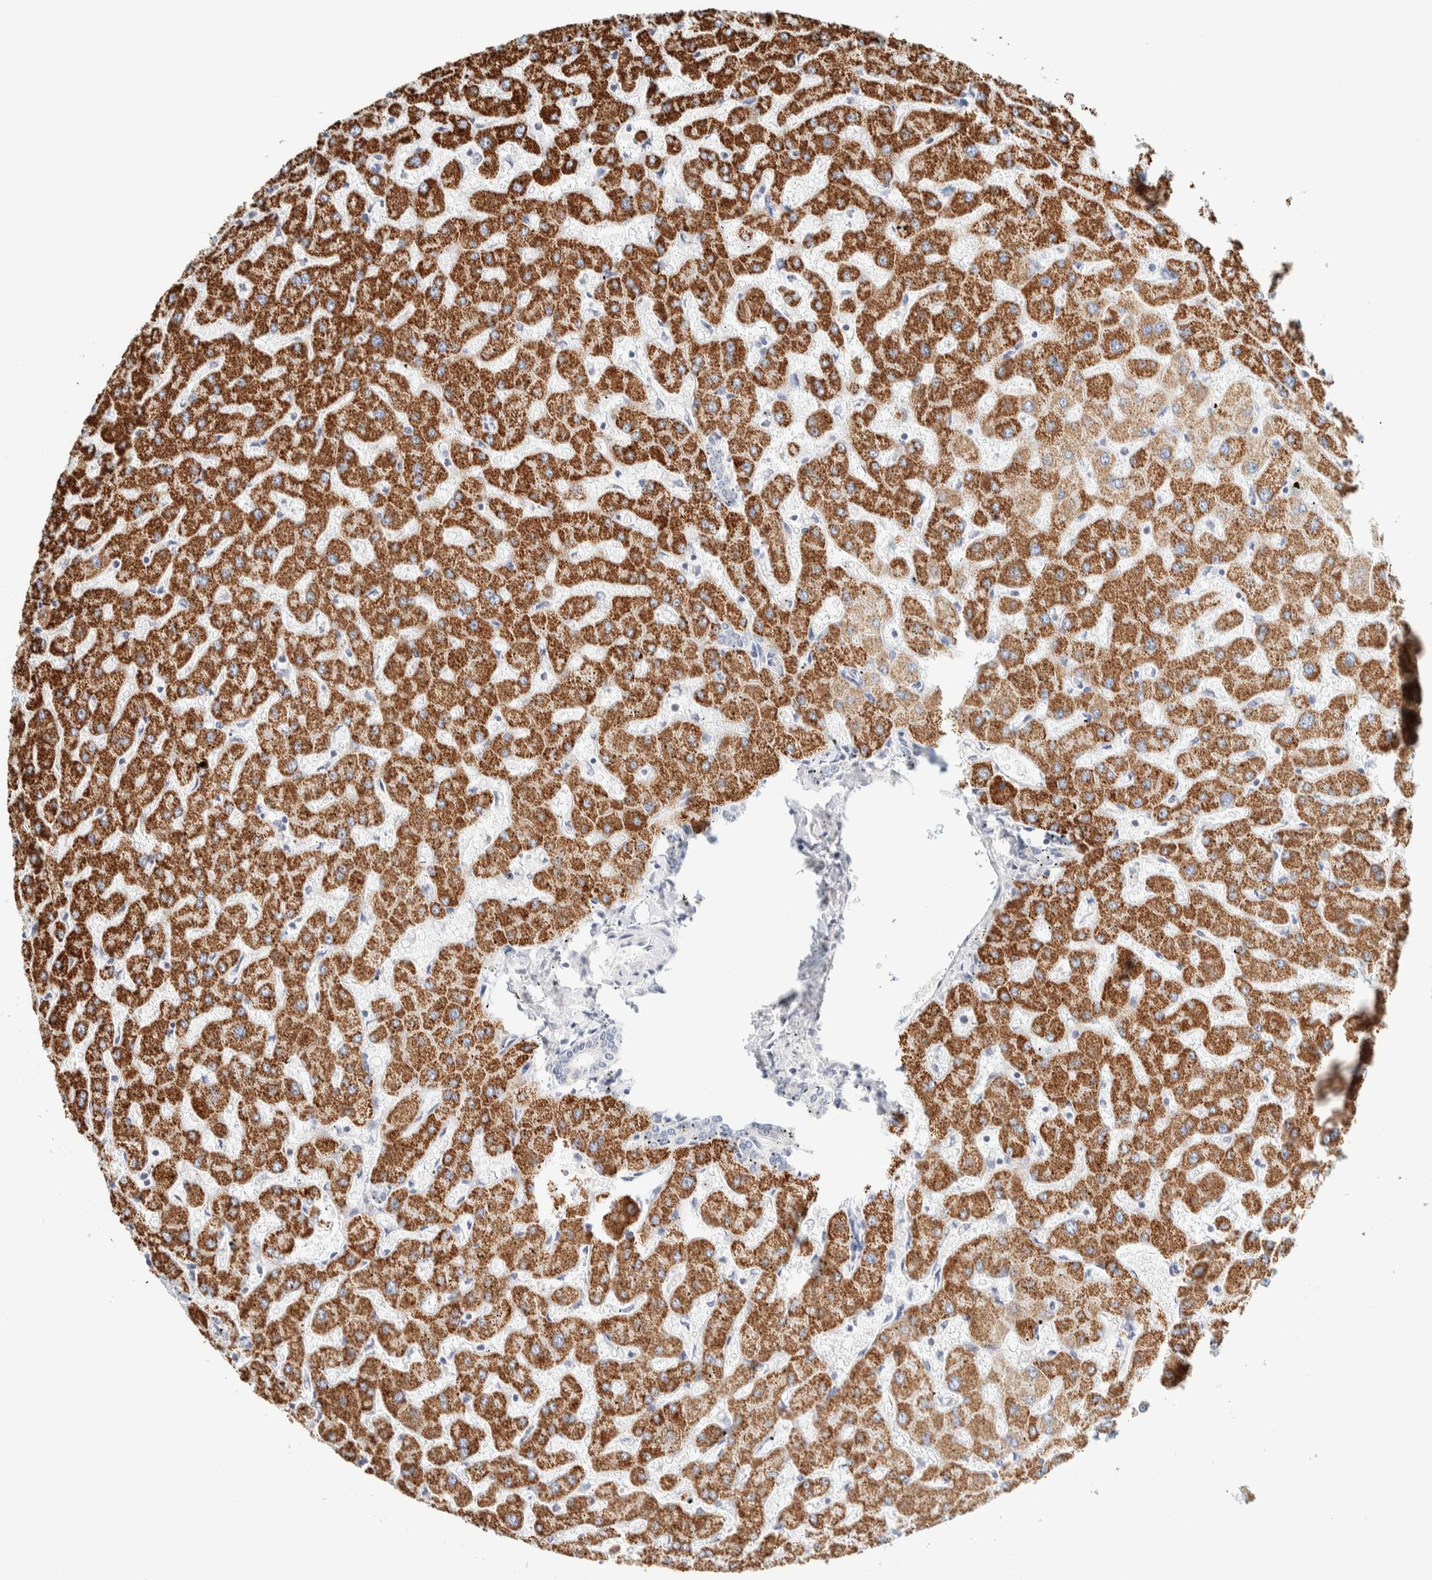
{"staining": {"intensity": "negative", "quantity": "none", "location": "none"}, "tissue": "liver", "cell_type": "Cholangiocytes", "image_type": "normal", "snomed": [{"axis": "morphology", "description": "Normal tissue, NOS"}, {"axis": "topography", "description": "Liver"}], "caption": "Immunohistochemical staining of benign human liver exhibits no significant staining in cholangiocytes.", "gene": "NDE1", "patient": {"sex": "female", "age": 63}}